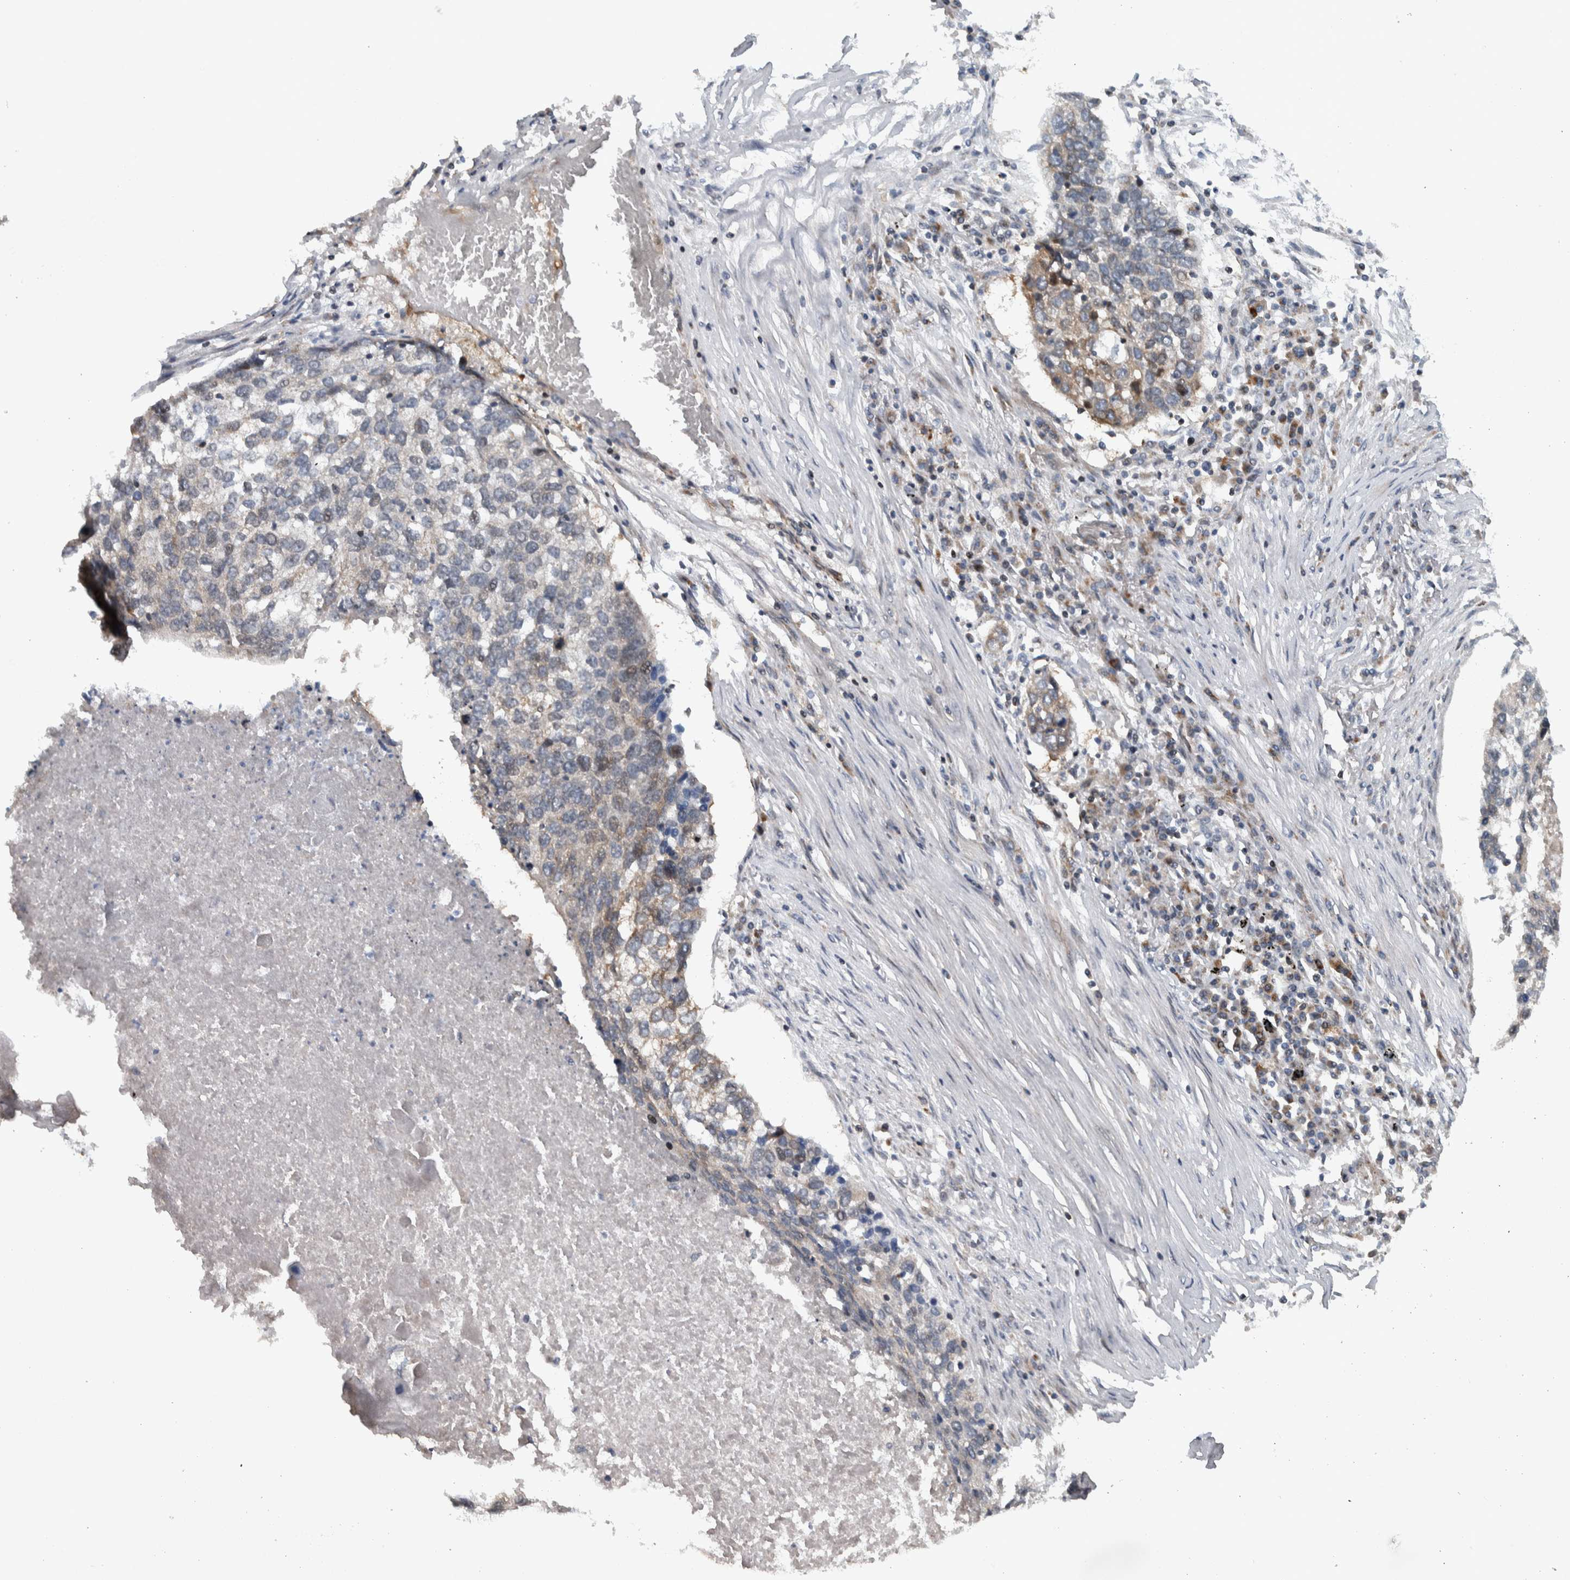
{"staining": {"intensity": "weak", "quantity": "25%-75%", "location": "cytoplasmic/membranous"}, "tissue": "lung cancer", "cell_type": "Tumor cells", "image_type": "cancer", "snomed": [{"axis": "morphology", "description": "Squamous cell carcinoma, NOS"}, {"axis": "topography", "description": "Lung"}], "caption": "Human squamous cell carcinoma (lung) stained with a protein marker exhibits weak staining in tumor cells.", "gene": "BAIAP2L1", "patient": {"sex": "female", "age": 63}}